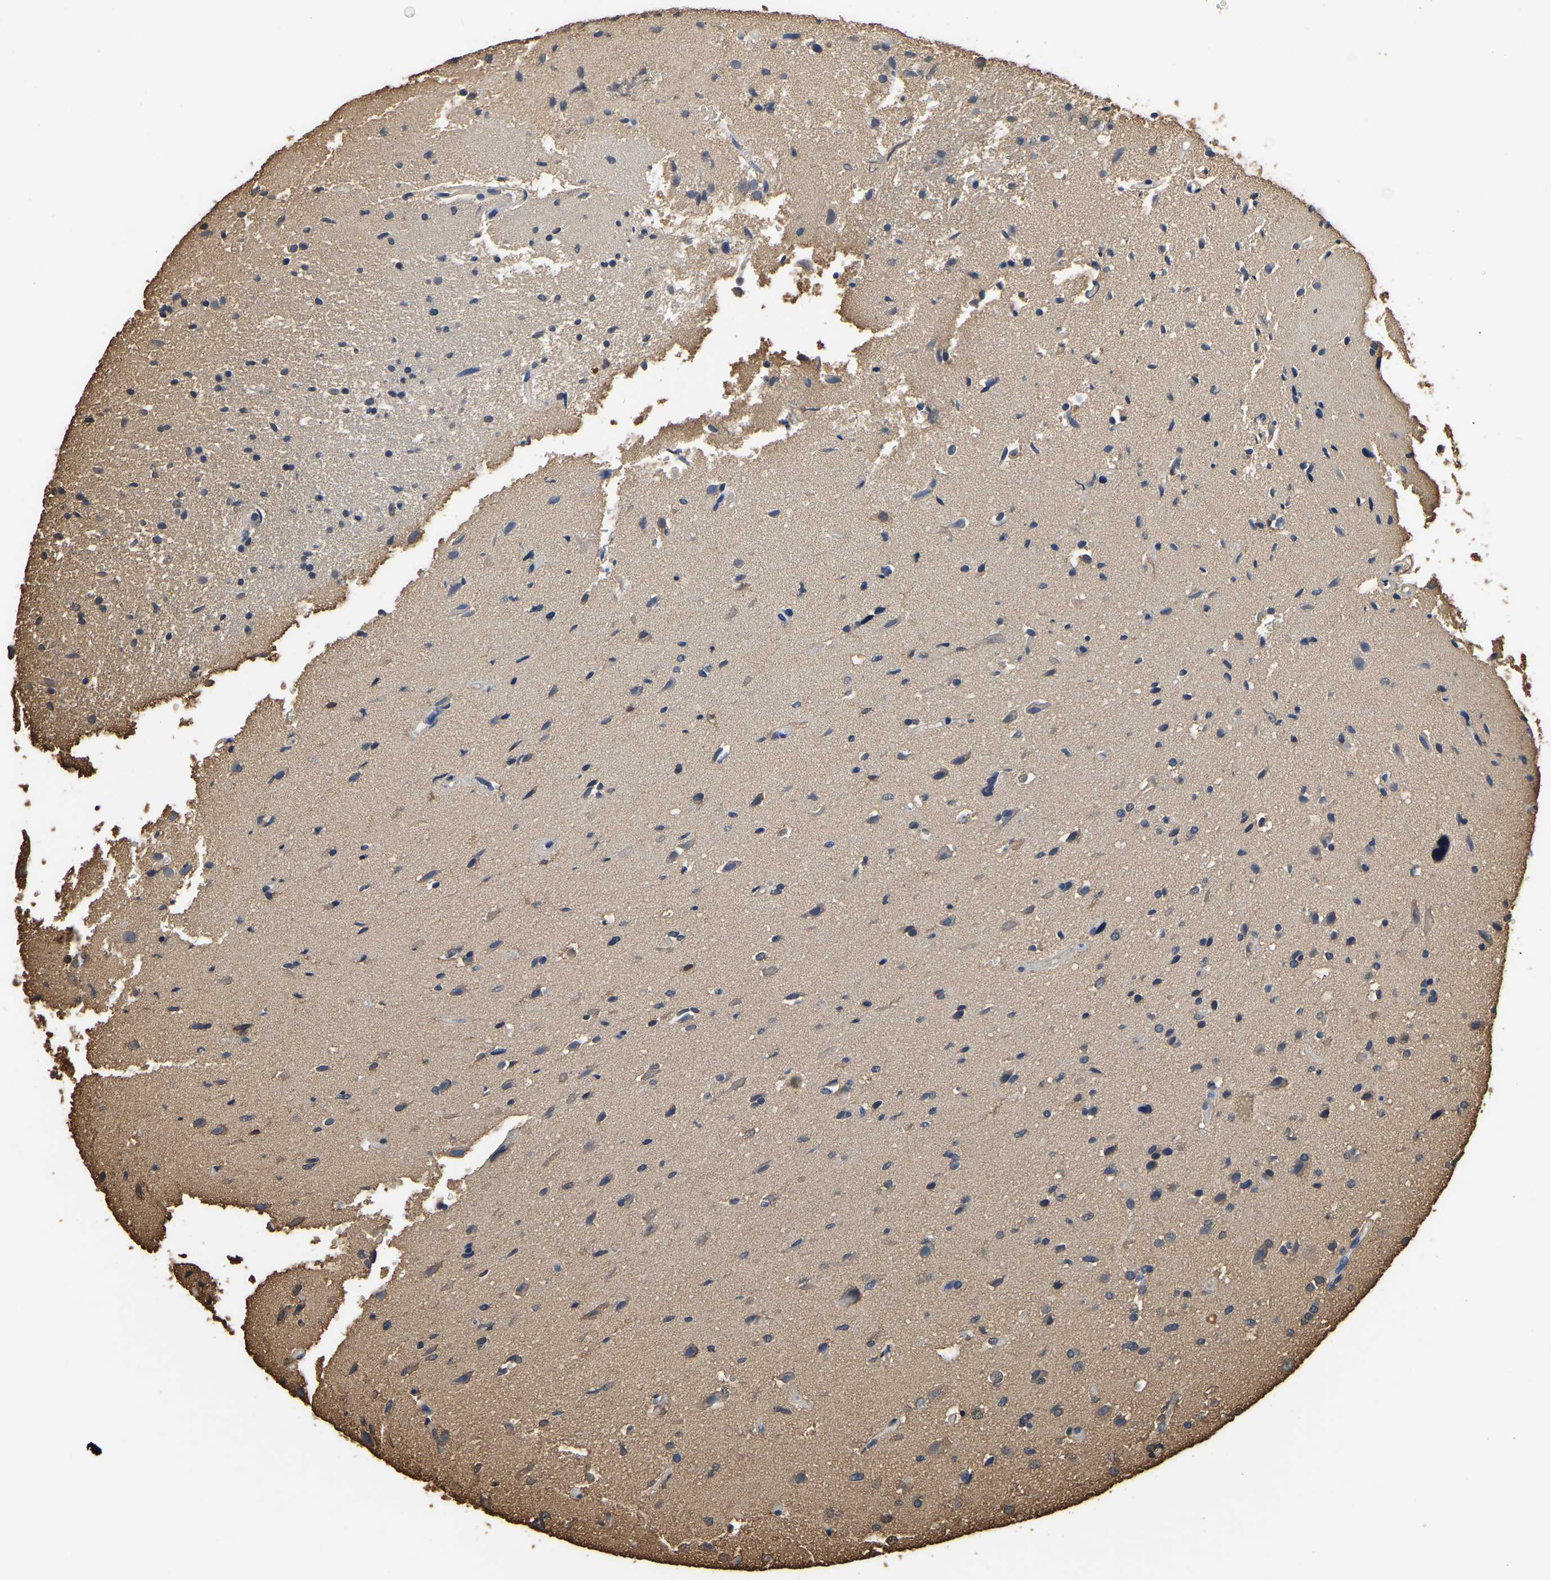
{"staining": {"intensity": "weak", "quantity": ">75%", "location": "cytoplasmic/membranous"}, "tissue": "glioma", "cell_type": "Tumor cells", "image_type": "cancer", "snomed": [{"axis": "morphology", "description": "Glioma, malignant, High grade"}, {"axis": "topography", "description": "Brain"}], "caption": "Tumor cells demonstrate low levels of weak cytoplasmic/membranous expression in approximately >75% of cells in human glioma.", "gene": "LDHB", "patient": {"sex": "male", "age": 33}}